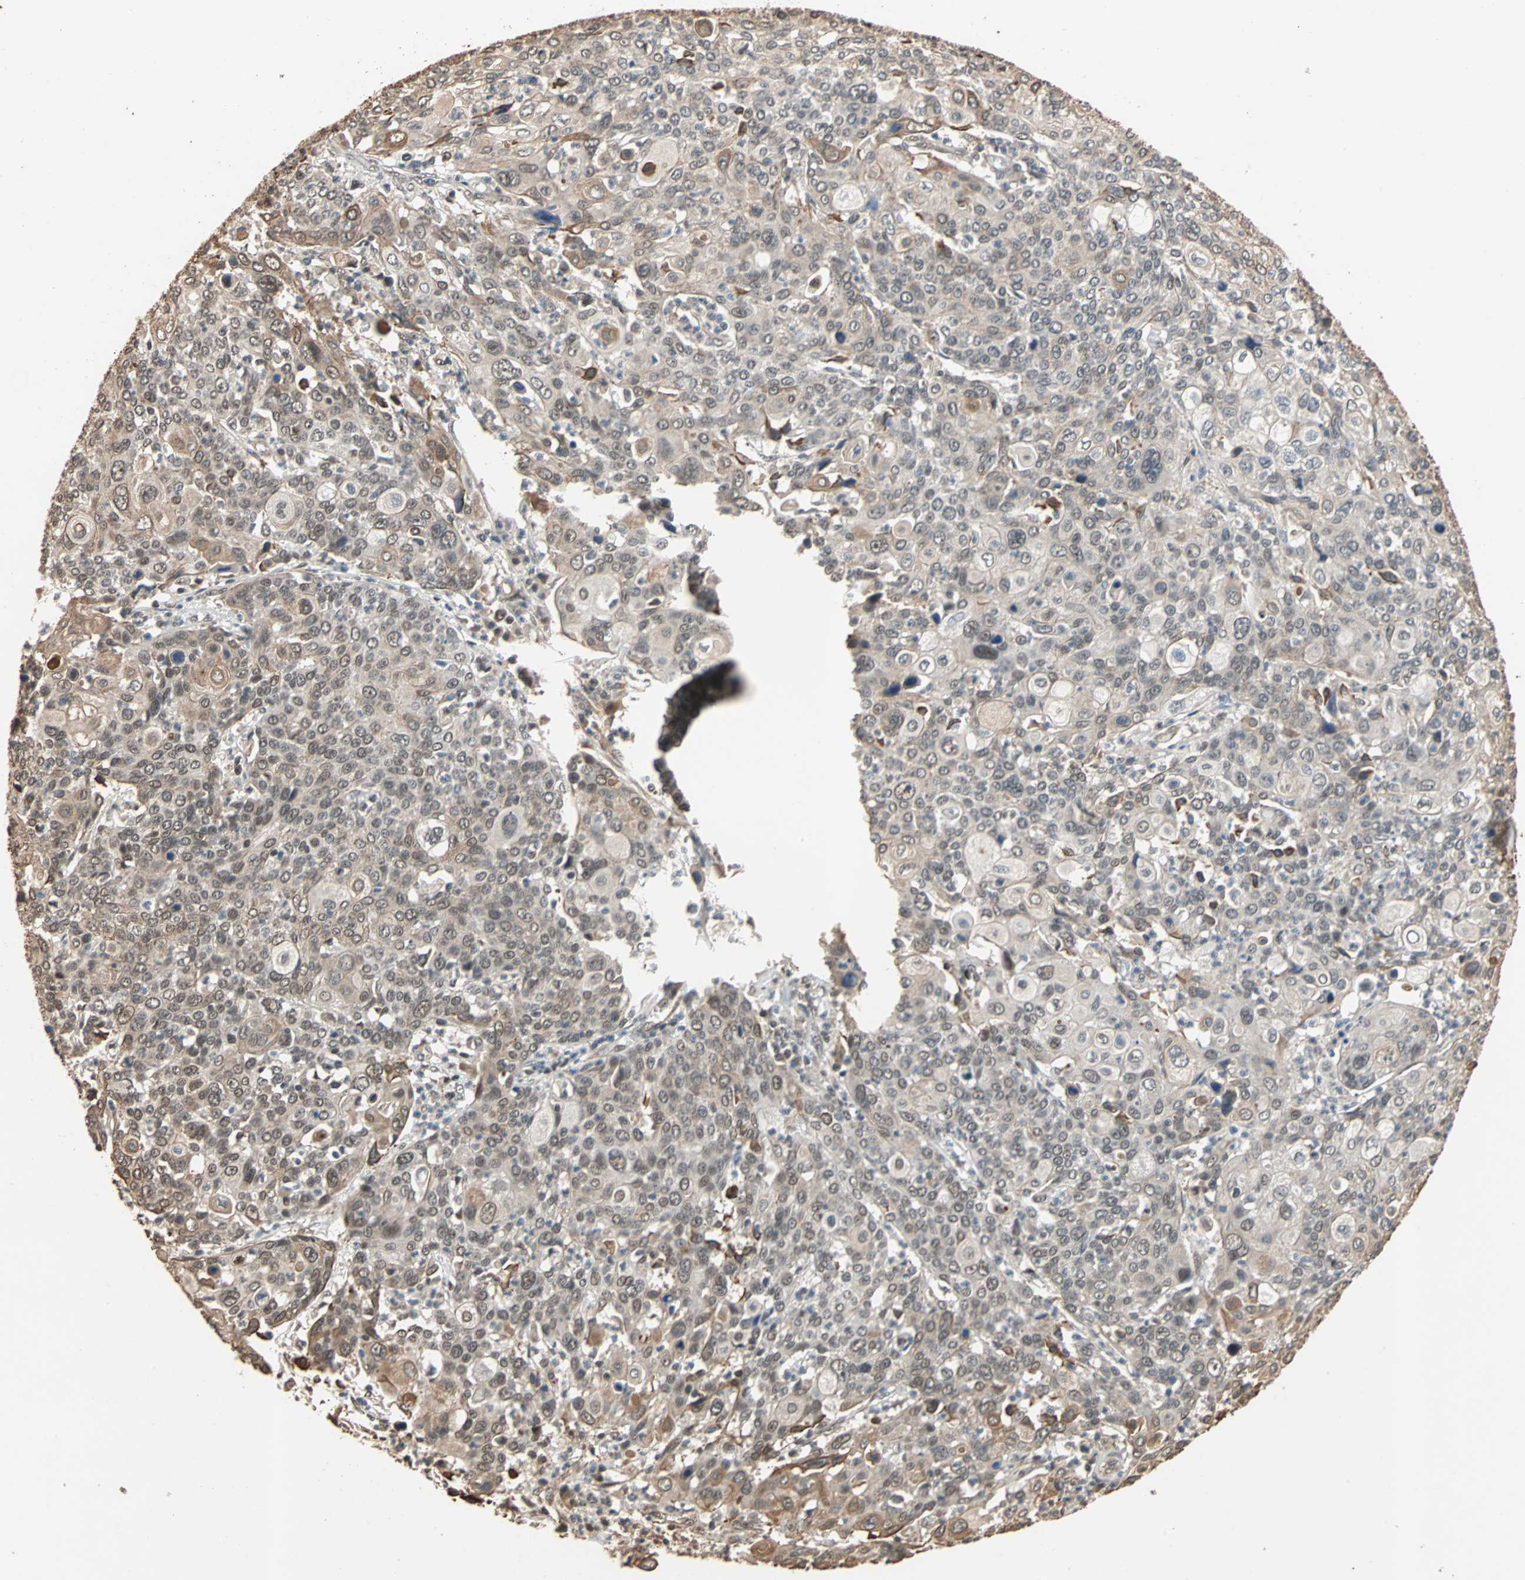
{"staining": {"intensity": "weak", "quantity": ">75%", "location": "cytoplasmic/membranous,nuclear"}, "tissue": "cervical cancer", "cell_type": "Tumor cells", "image_type": "cancer", "snomed": [{"axis": "morphology", "description": "Squamous cell carcinoma, NOS"}, {"axis": "topography", "description": "Cervix"}], "caption": "Immunohistochemical staining of human cervical cancer (squamous cell carcinoma) shows low levels of weak cytoplasmic/membranous and nuclear protein positivity in about >75% of tumor cells. (Brightfield microscopy of DAB IHC at high magnification).", "gene": "CDC5L", "patient": {"sex": "female", "age": 40}}